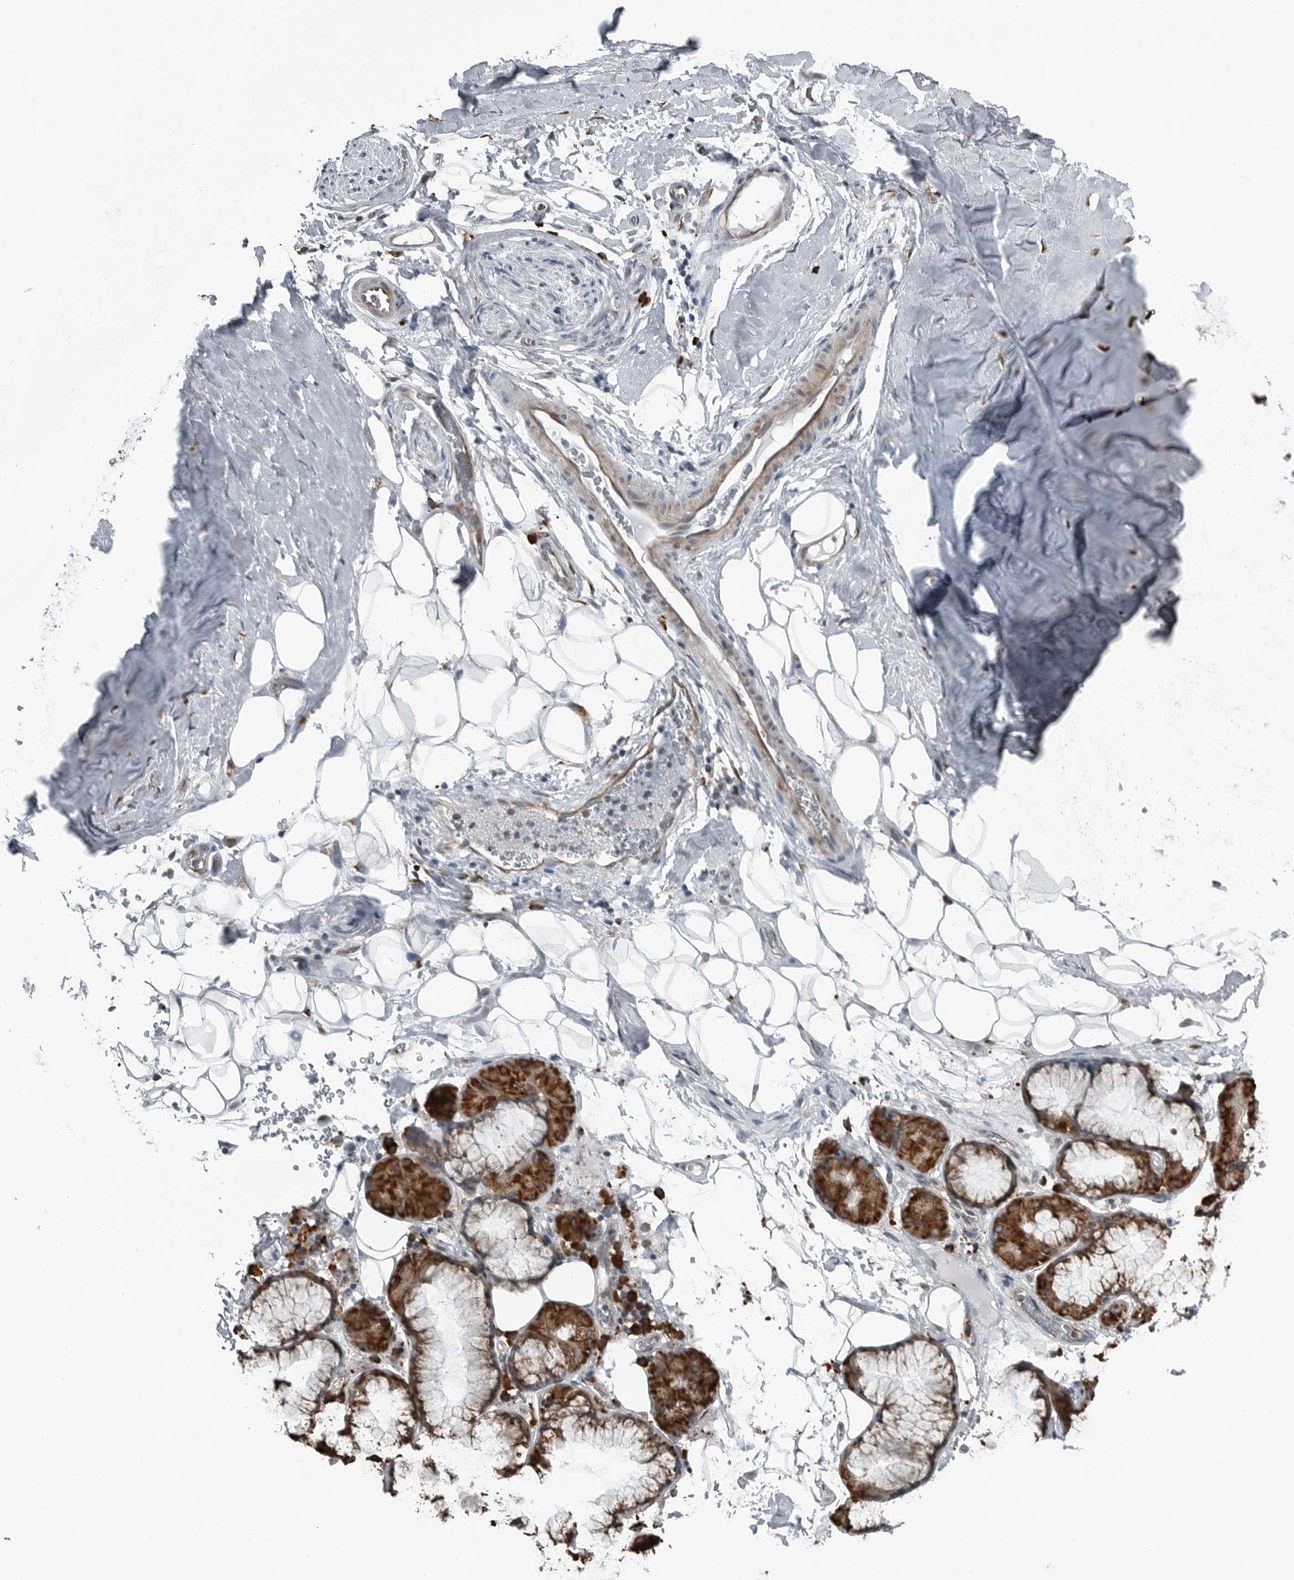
{"staining": {"intensity": "negative", "quantity": "none", "location": "none"}, "tissue": "adipose tissue", "cell_type": "Adipocytes", "image_type": "normal", "snomed": [{"axis": "morphology", "description": "Normal tissue, NOS"}, {"axis": "topography", "description": "Cartilage tissue"}], "caption": "This is an immunohistochemistry image of benign adipose tissue. There is no expression in adipocytes.", "gene": "CEP85", "patient": {"sex": "female", "age": 63}}